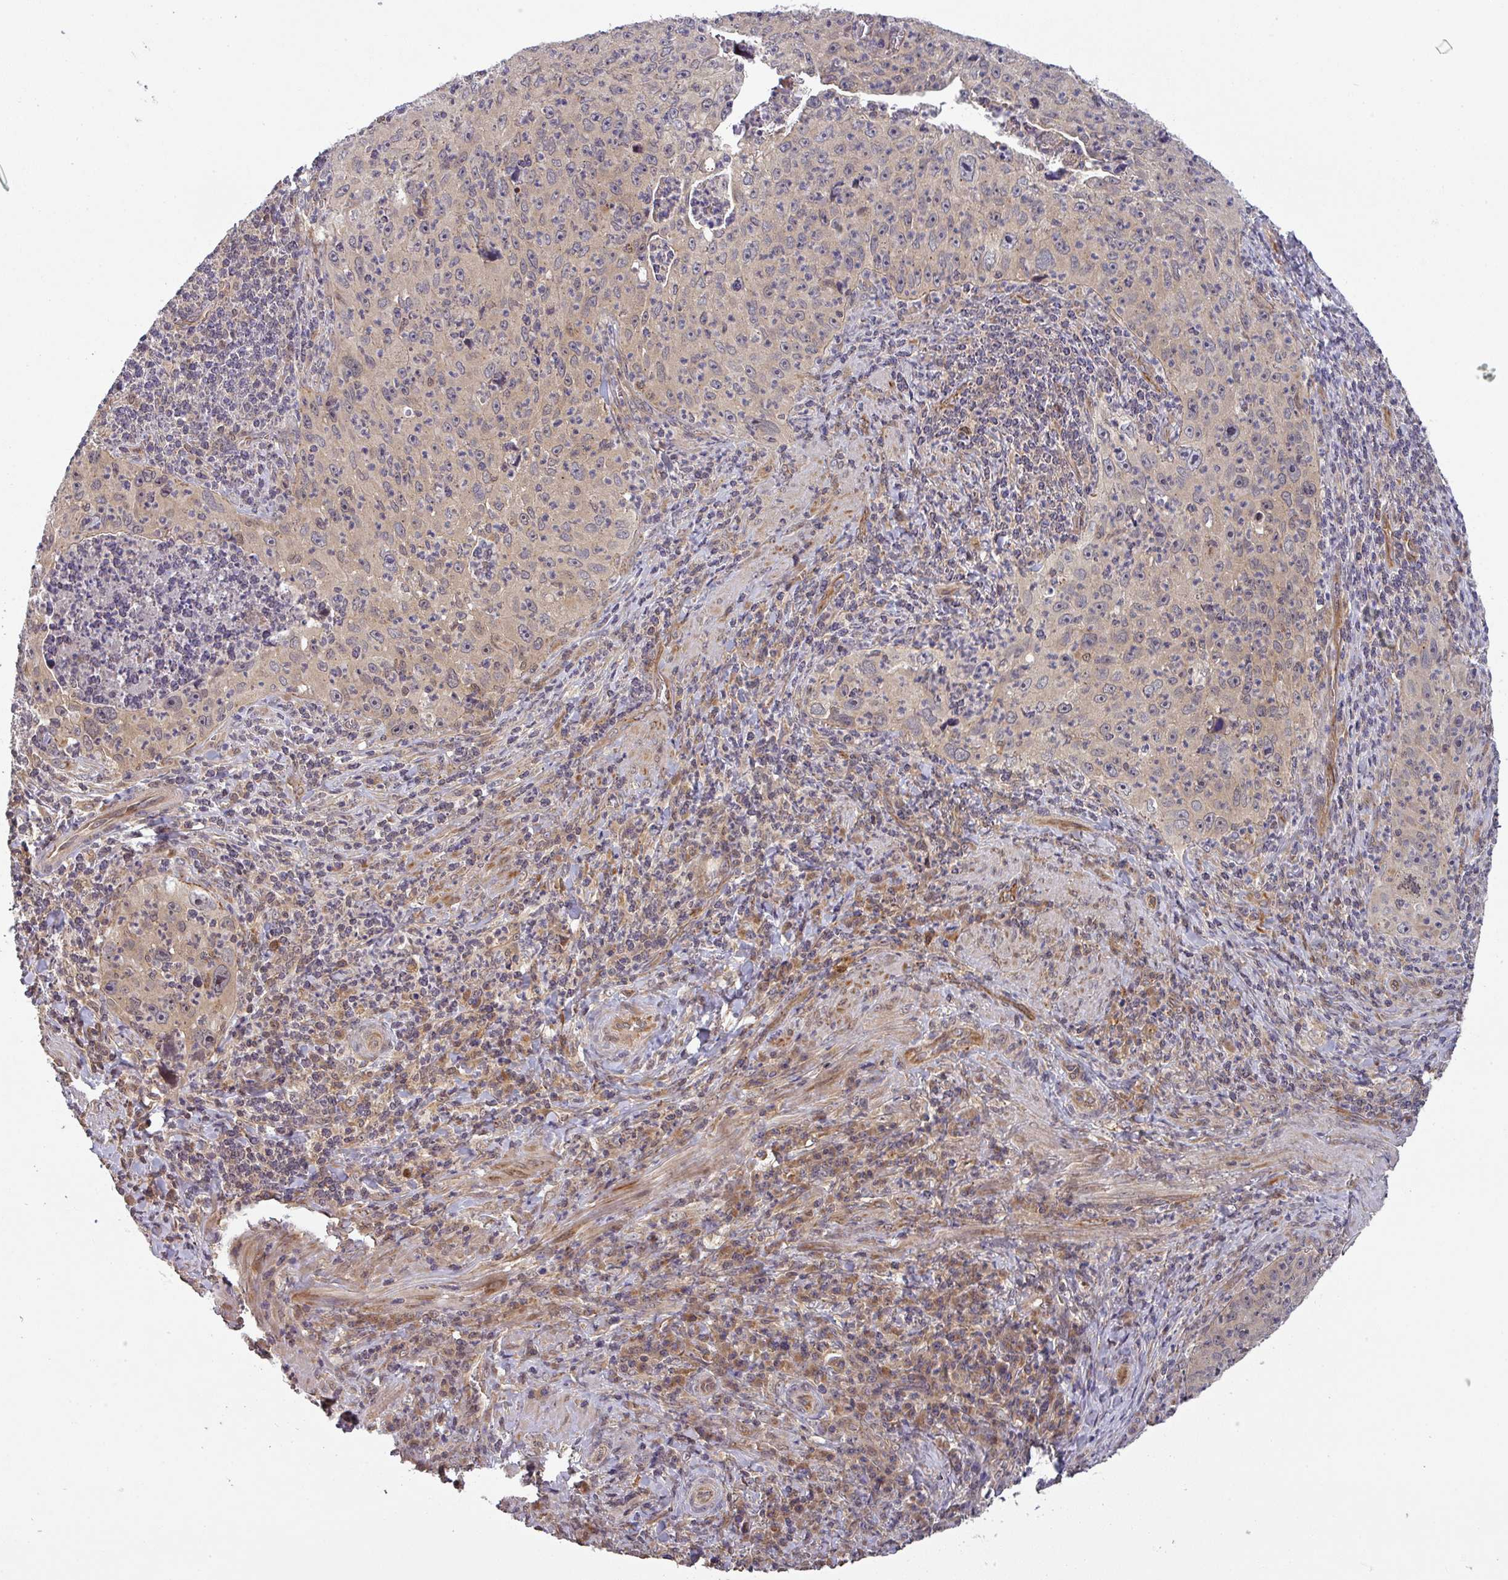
{"staining": {"intensity": "weak", "quantity": "25%-75%", "location": "cytoplasmic/membranous"}, "tissue": "cervical cancer", "cell_type": "Tumor cells", "image_type": "cancer", "snomed": [{"axis": "morphology", "description": "Squamous cell carcinoma, NOS"}, {"axis": "topography", "description": "Cervix"}], "caption": "This photomicrograph reveals IHC staining of human cervical cancer, with low weak cytoplasmic/membranous expression in approximately 25%-75% of tumor cells.", "gene": "CCDC121", "patient": {"sex": "female", "age": 30}}